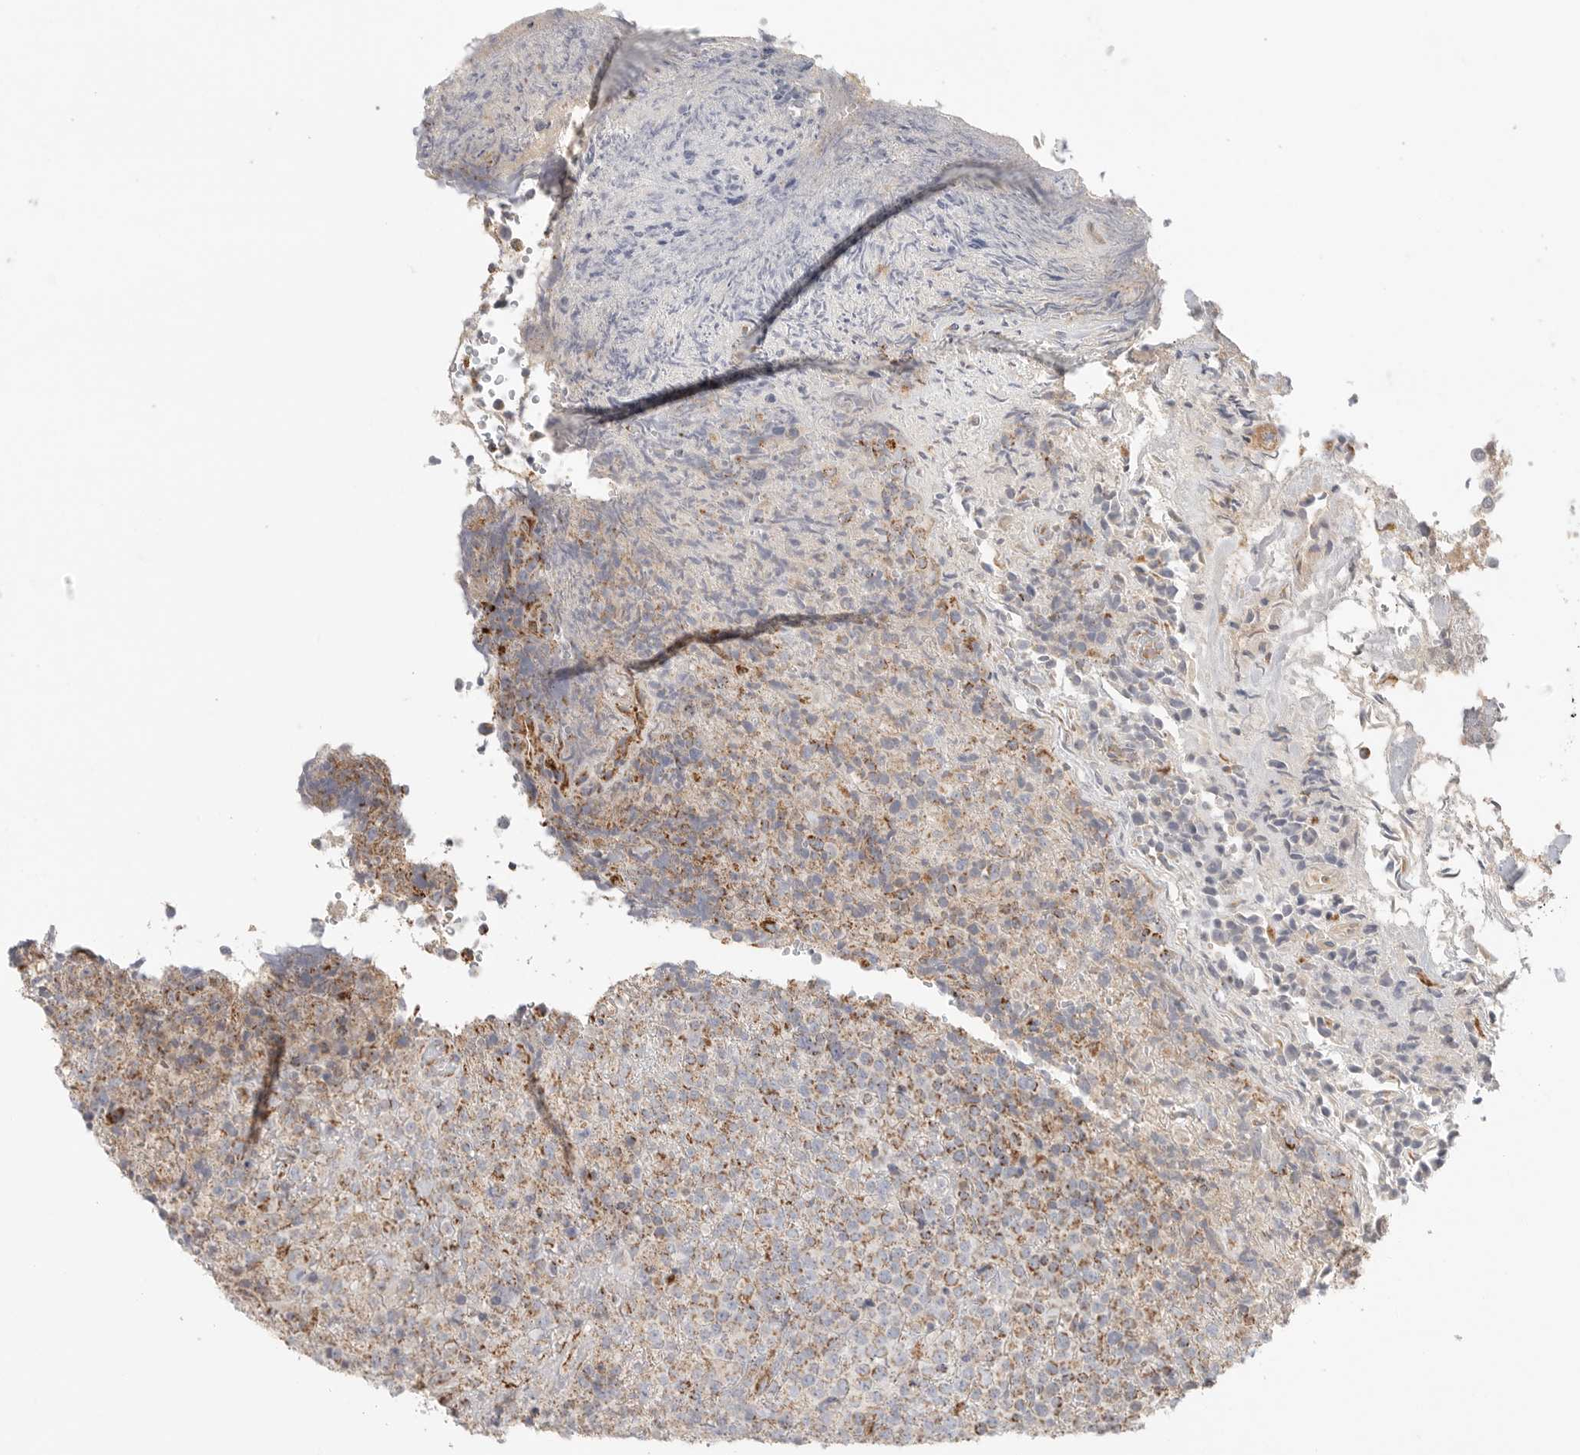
{"staining": {"intensity": "moderate", "quantity": ">75%", "location": "cytoplasmic/membranous"}, "tissue": "lymphoma", "cell_type": "Tumor cells", "image_type": "cancer", "snomed": [{"axis": "morphology", "description": "Malignant lymphoma, non-Hodgkin's type, High grade"}, {"axis": "topography", "description": "Lymph node"}], "caption": "This is a micrograph of IHC staining of lymphoma, which shows moderate positivity in the cytoplasmic/membranous of tumor cells.", "gene": "SLC25A26", "patient": {"sex": "male", "age": 13}}